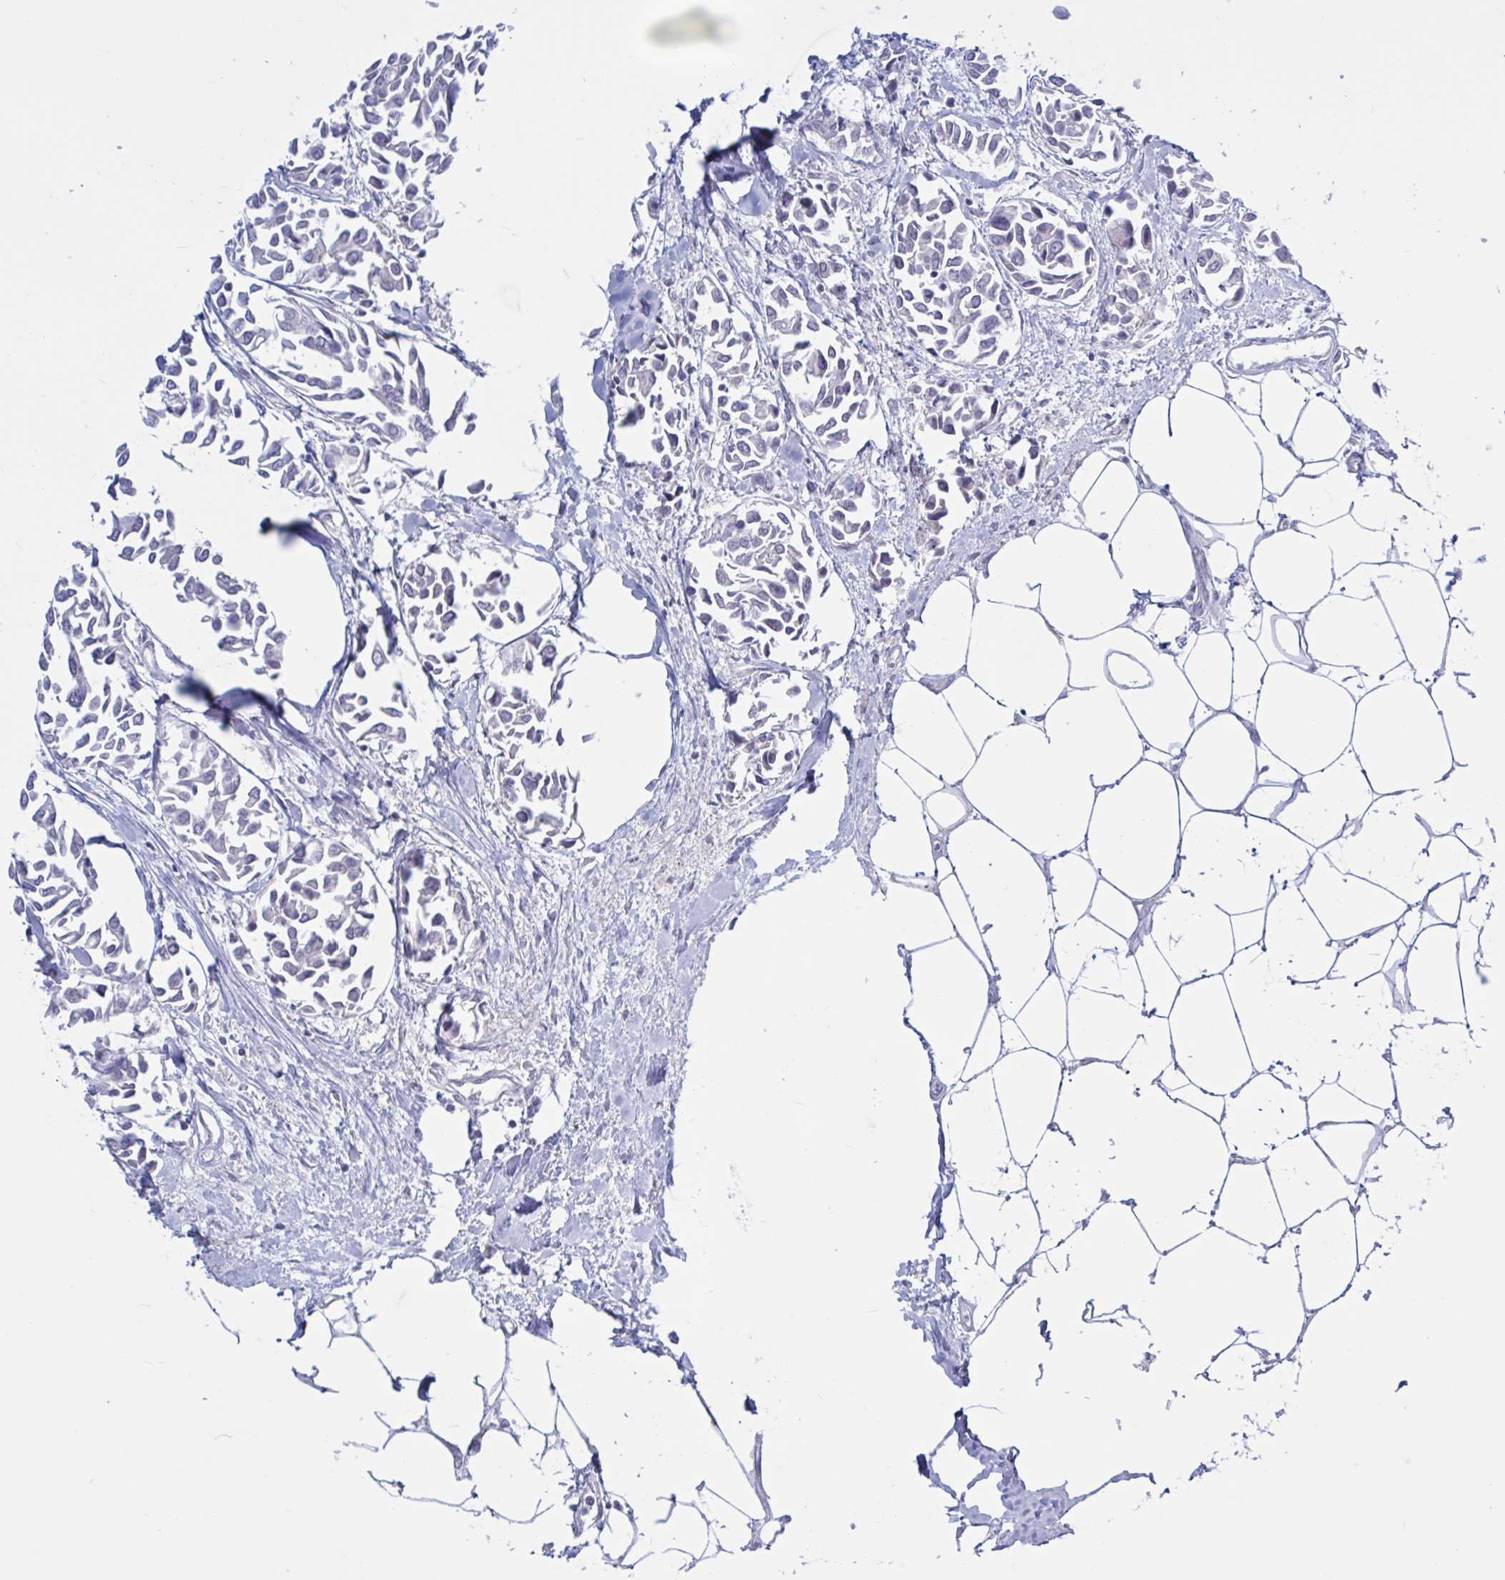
{"staining": {"intensity": "negative", "quantity": "none", "location": "none"}, "tissue": "breast cancer", "cell_type": "Tumor cells", "image_type": "cancer", "snomed": [{"axis": "morphology", "description": "Duct carcinoma"}, {"axis": "topography", "description": "Breast"}], "caption": "The histopathology image reveals no significant staining in tumor cells of breast cancer.", "gene": "TANK", "patient": {"sex": "female", "age": 54}}